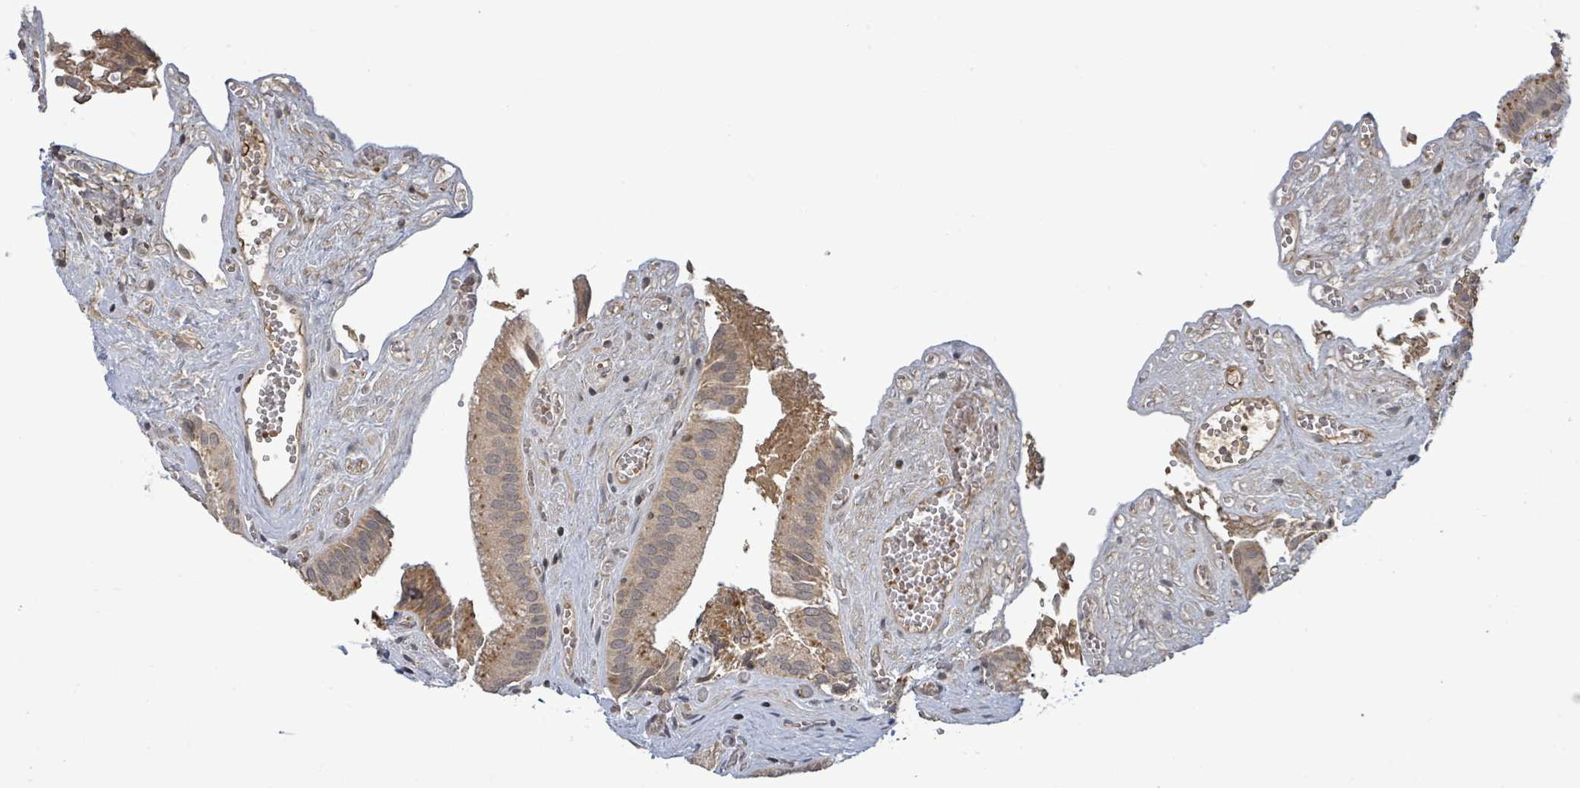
{"staining": {"intensity": "moderate", "quantity": ">75%", "location": "cytoplasmic/membranous"}, "tissue": "gallbladder", "cell_type": "Glandular cells", "image_type": "normal", "snomed": [{"axis": "morphology", "description": "Normal tissue, NOS"}, {"axis": "topography", "description": "Gallbladder"}, {"axis": "topography", "description": "Peripheral nerve tissue"}], "caption": "Gallbladder stained for a protein (brown) exhibits moderate cytoplasmic/membranous positive staining in approximately >75% of glandular cells.", "gene": "ITGA11", "patient": {"sex": "male", "age": 17}}